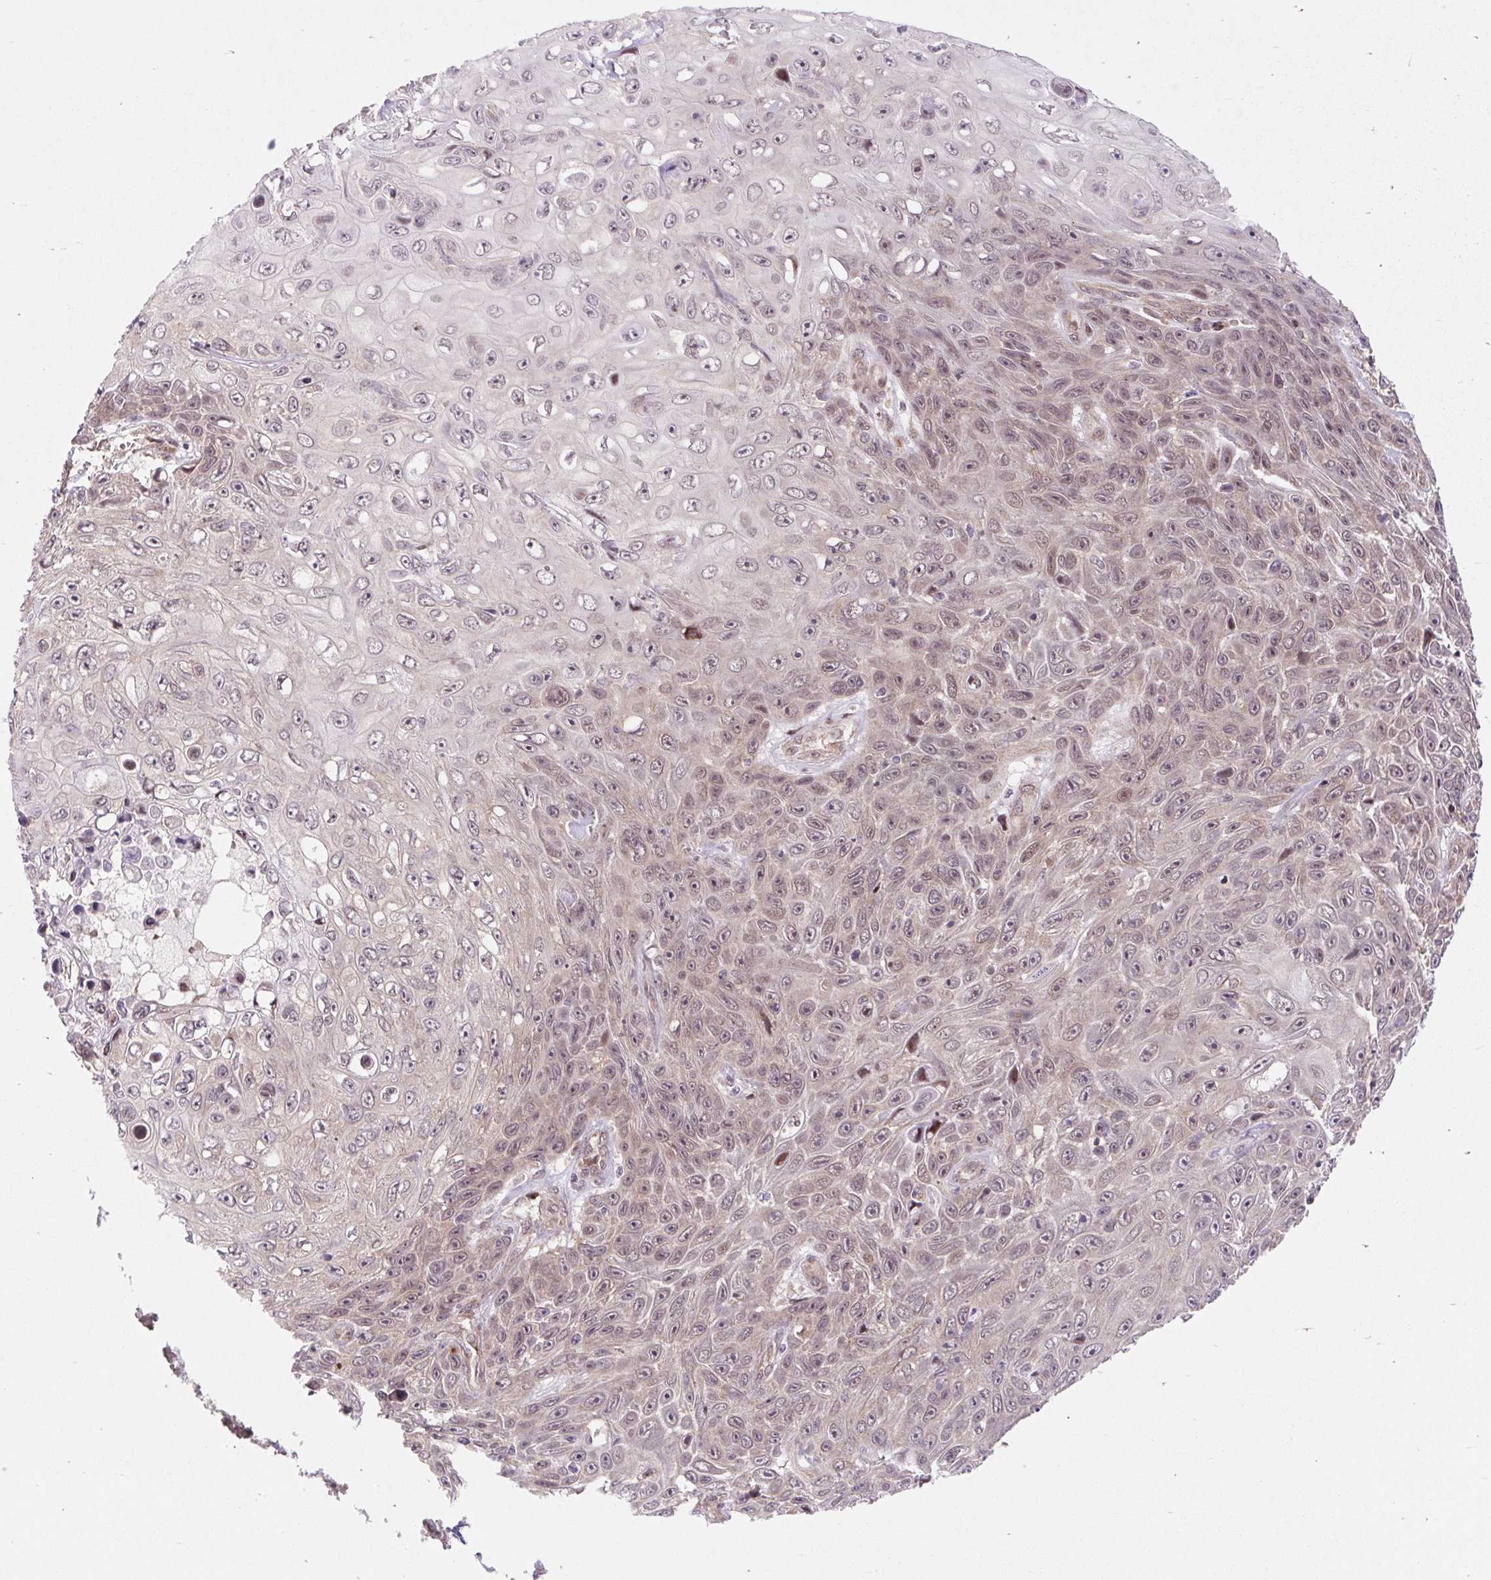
{"staining": {"intensity": "weak", "quantity": "25%-75%", "location": "cytoplasmic/membranous,nuclear"}, "tissue": "skin cancer", "cell_type": "Tumor cells", "image_type": "cancer", "snomed": [{"axis": "morphology", "description": "Squamous cell carcinoma, NOS"}, {"axis": "topography", "description": "Skin"}], "caption": "Skin cancer (squamous cell carcinoma) was stained to show a protein in brown. There is low levels of weak cytoplasmic/membranous and nuclear expression in approximately 25%-75% of tumor cells.", "gene": "HFE", "patient": {"sex": "male", "age": 82}}